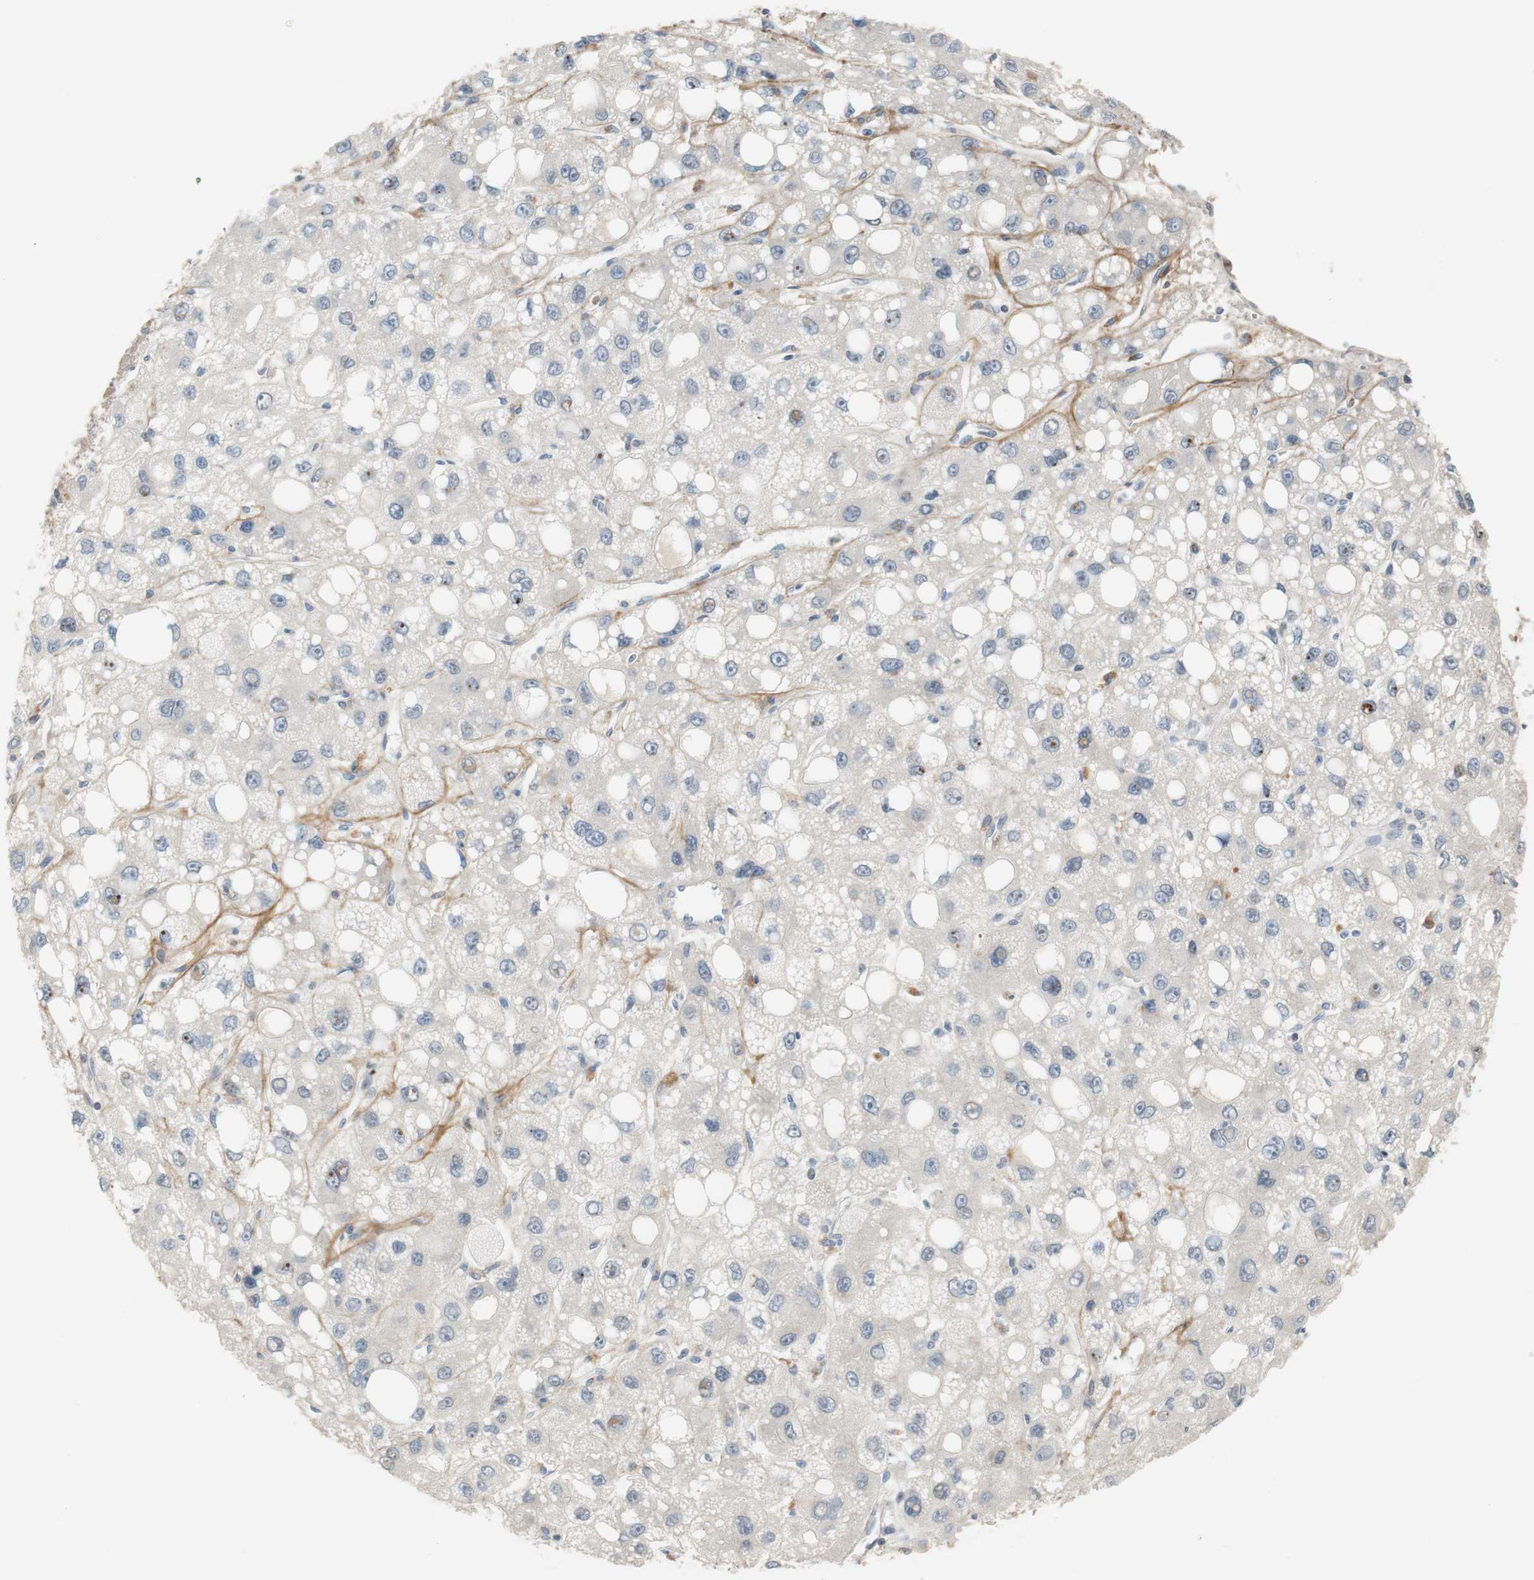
{"staining": {"intensity": "weak", "quantity": "25%-75%", "location": "cytoplasmic/membranous"}, "tissue": "liver cancer", "cell_type": "Tumor cells", "image_type": "cancer", "snomed": [{"axis": "morphology", "description": "Carcinoma, Hepatocellular, NOS"}, {"axis": "topography", "description": "Liver"}], "caption": "Human liver cancer (hepatocellular carcinoma) stained for a protein (brown) demonstrates weak cytoplasmic/membranous positive expression in approximately 25%-75% of tumor cells.", "gene": "COL12A1", "patient": {"sex": "male", "age": 55}}